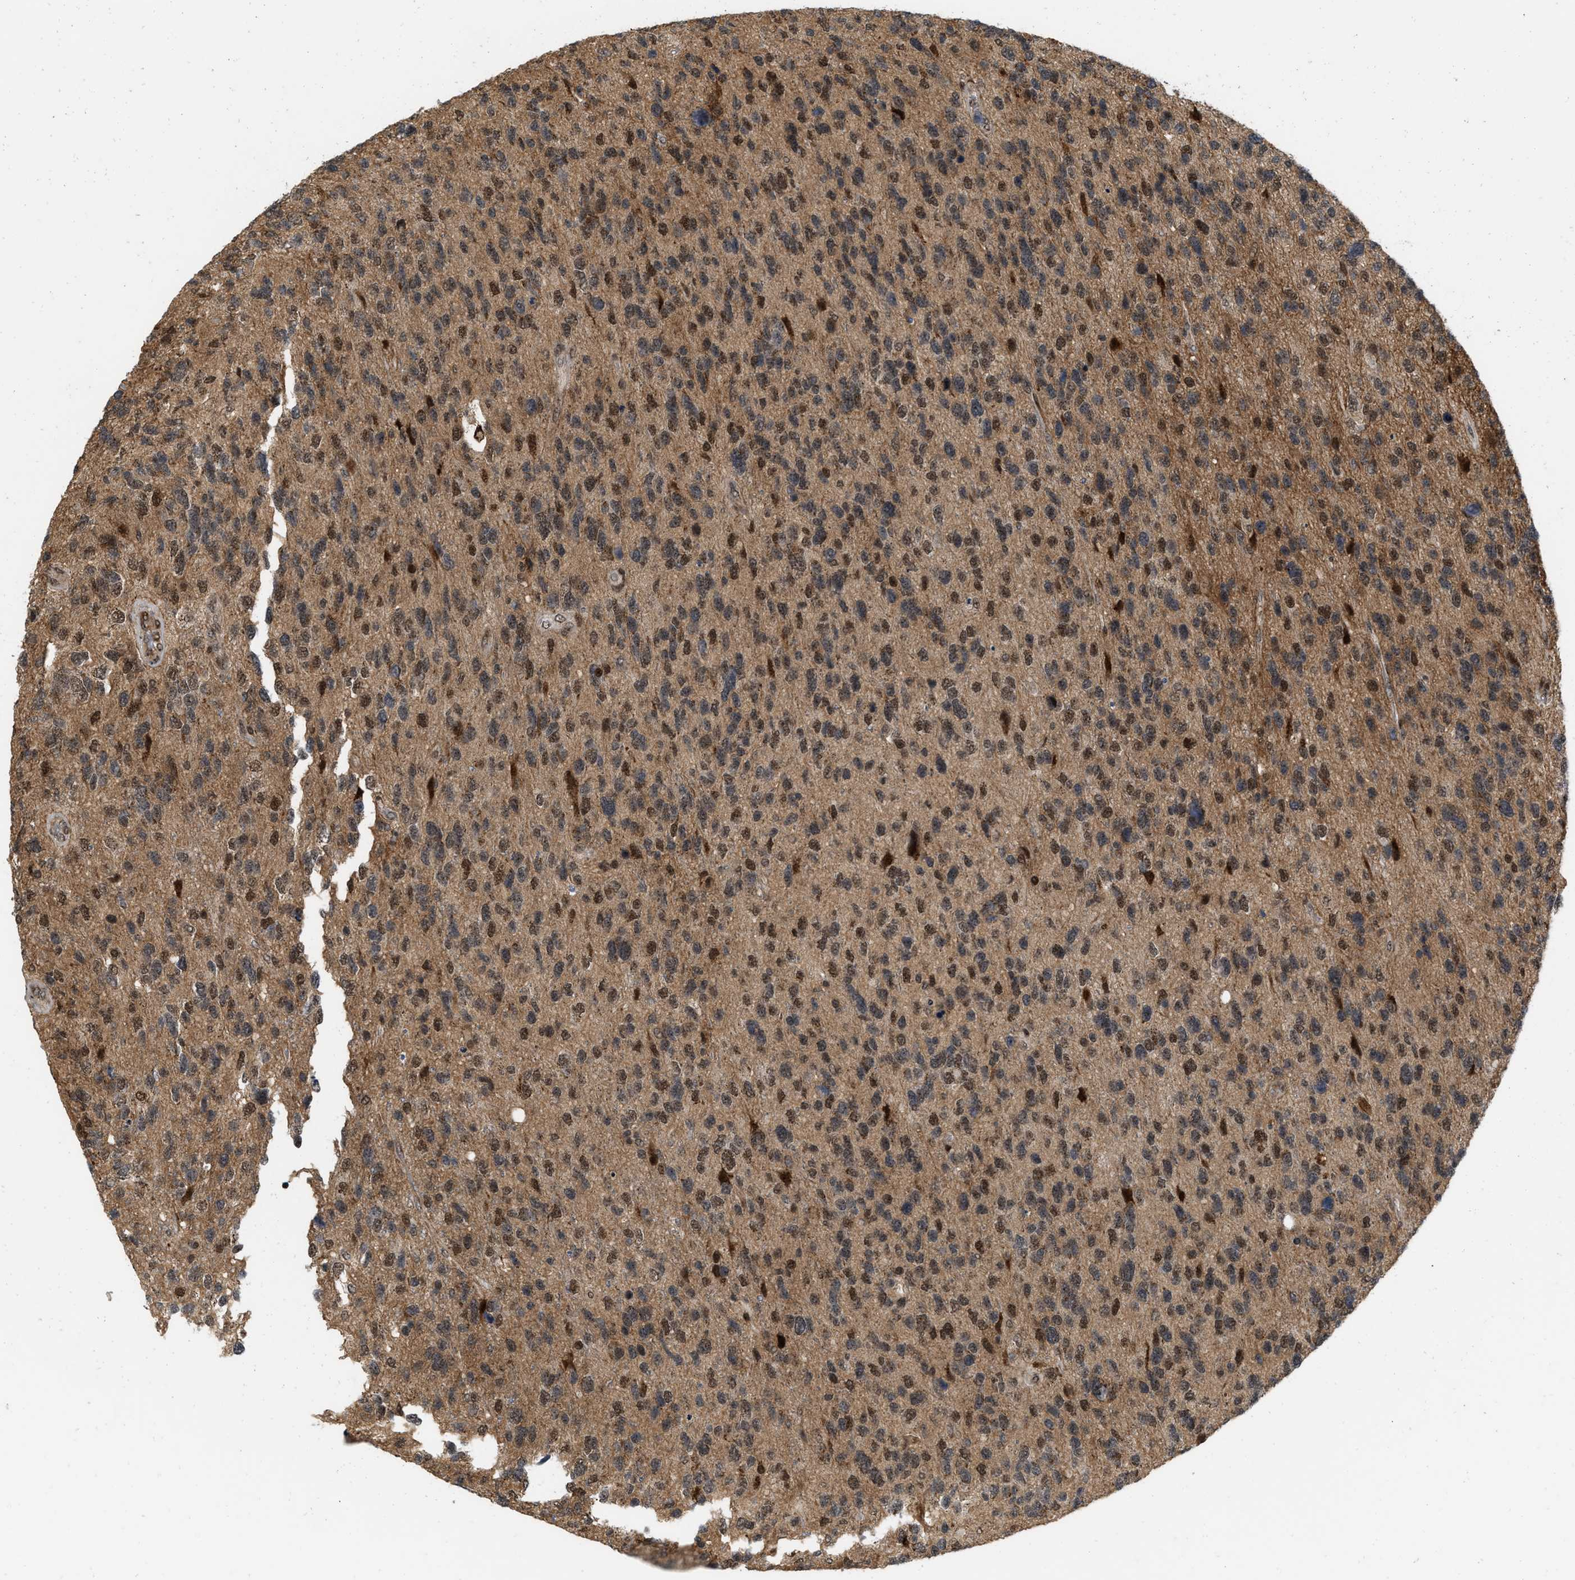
{"staining": {"intensity": "strong", "quantity": ">75%", "location": "nuclear"}, "tissue": "glioma", "cell_type": "Tumor cells", "image_type": "cancer", "snomed": [{"axis": "morphology", "description": "Glioma, malignant, High grade"}, {"axis": "topography", "description": "Brain"}], "caption": "Immunohistochemistry image of human malignant glioma (high-grade) stained for a protein (brown), which displays high levels of strong nuclear expression in about >75% of tumor cells.", "gene": "ANKRD11", "patient": {"sex": "female", "age": 58}}